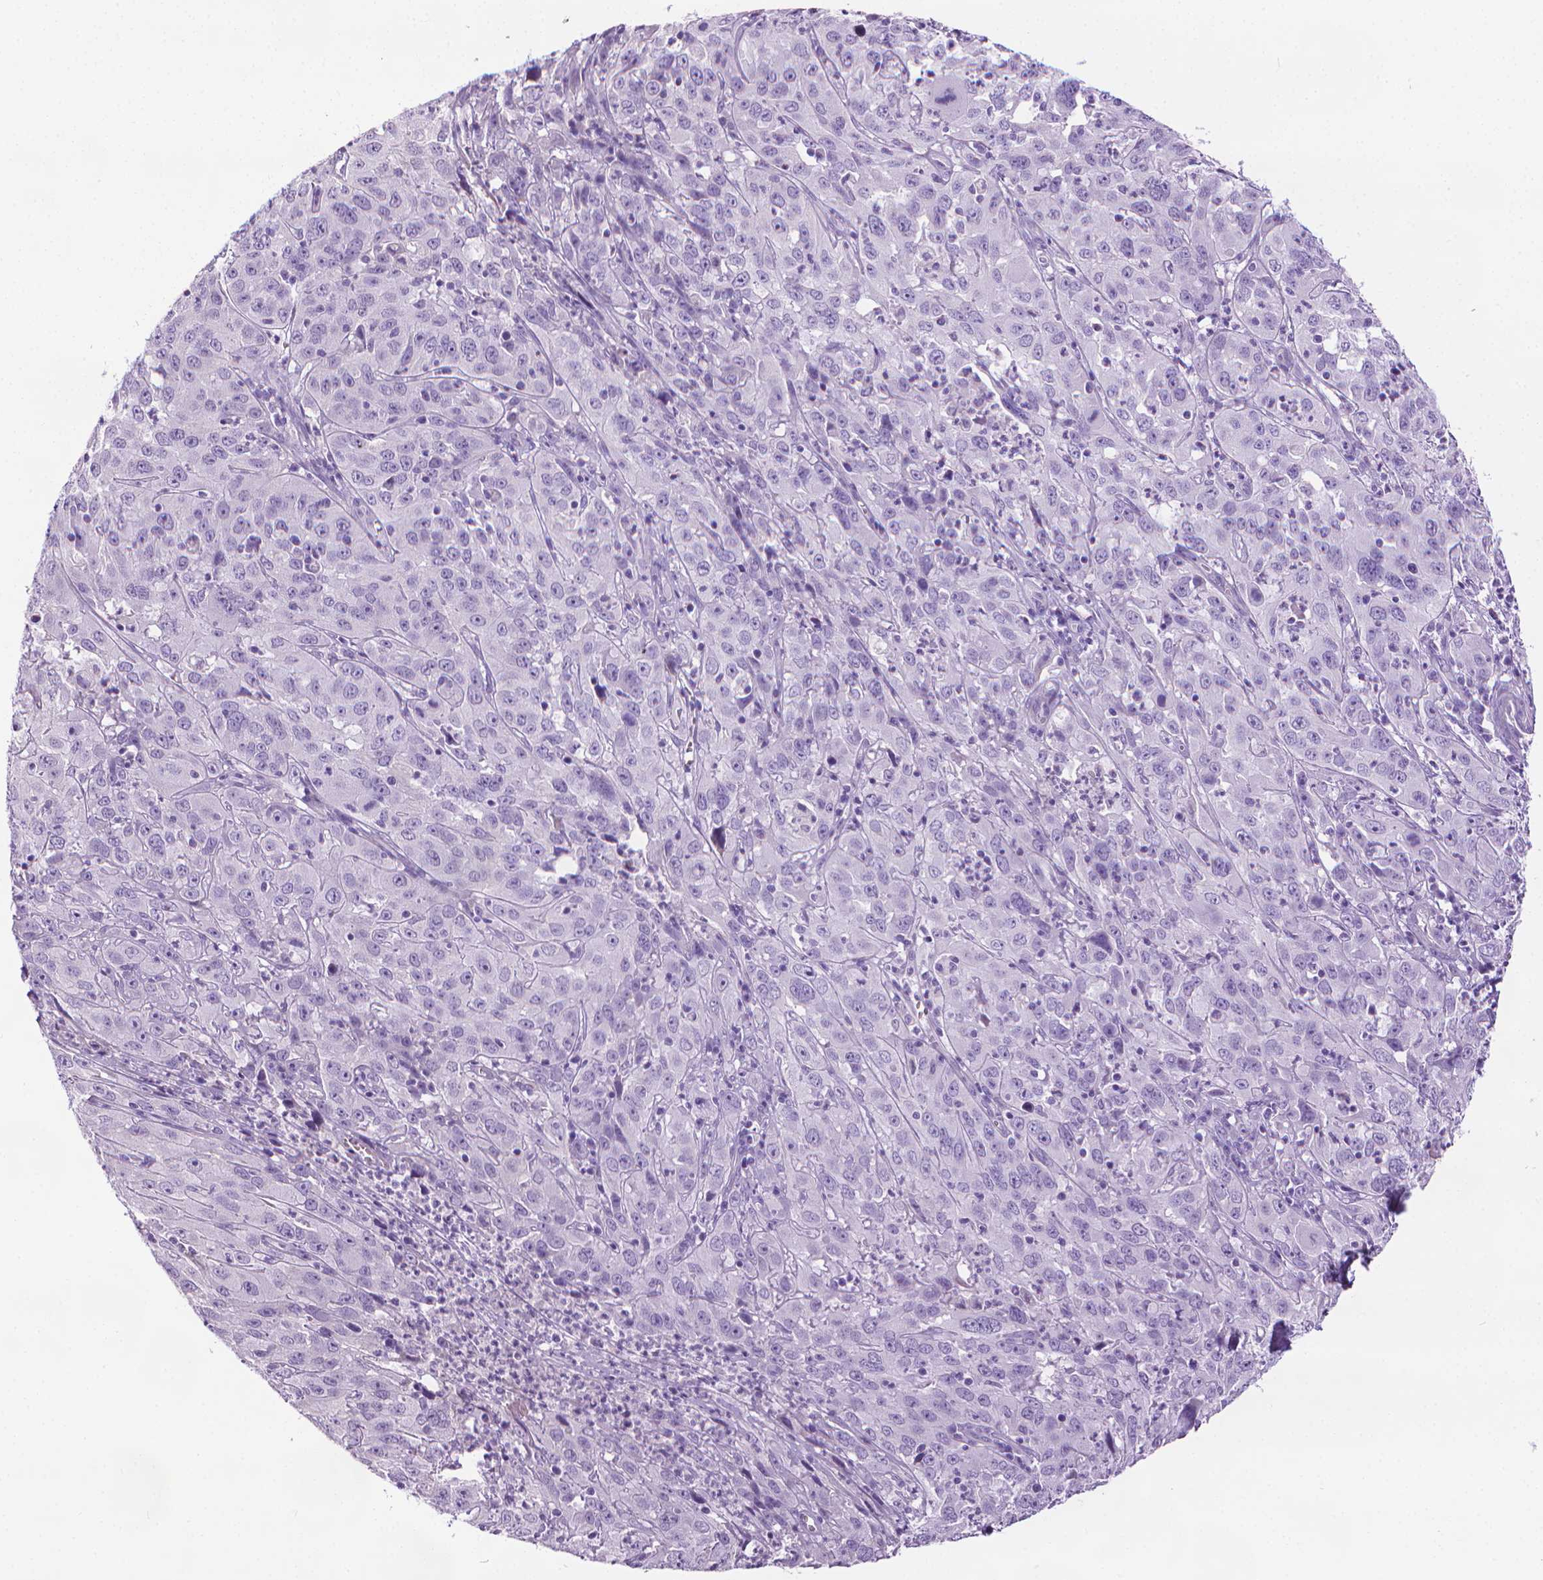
{"staining": {"intensity": "negative", "quantity": "none", "location": "none"}, "tissue": "cervical cancer", "cell_type": "Tumor cells", "image_type": "cancer", "snomed": [{"axis": "morphology", "description": "Squamous cell carcinoma, NOS"}, {"axis": "topography", "description": "Cervix"}], "caption": "Immunohistochemistry of cervical cancer exhibits no positivity in tumor cells.", "gene": "DNAI7", "patient": {"sex": "female", "age": 32}}